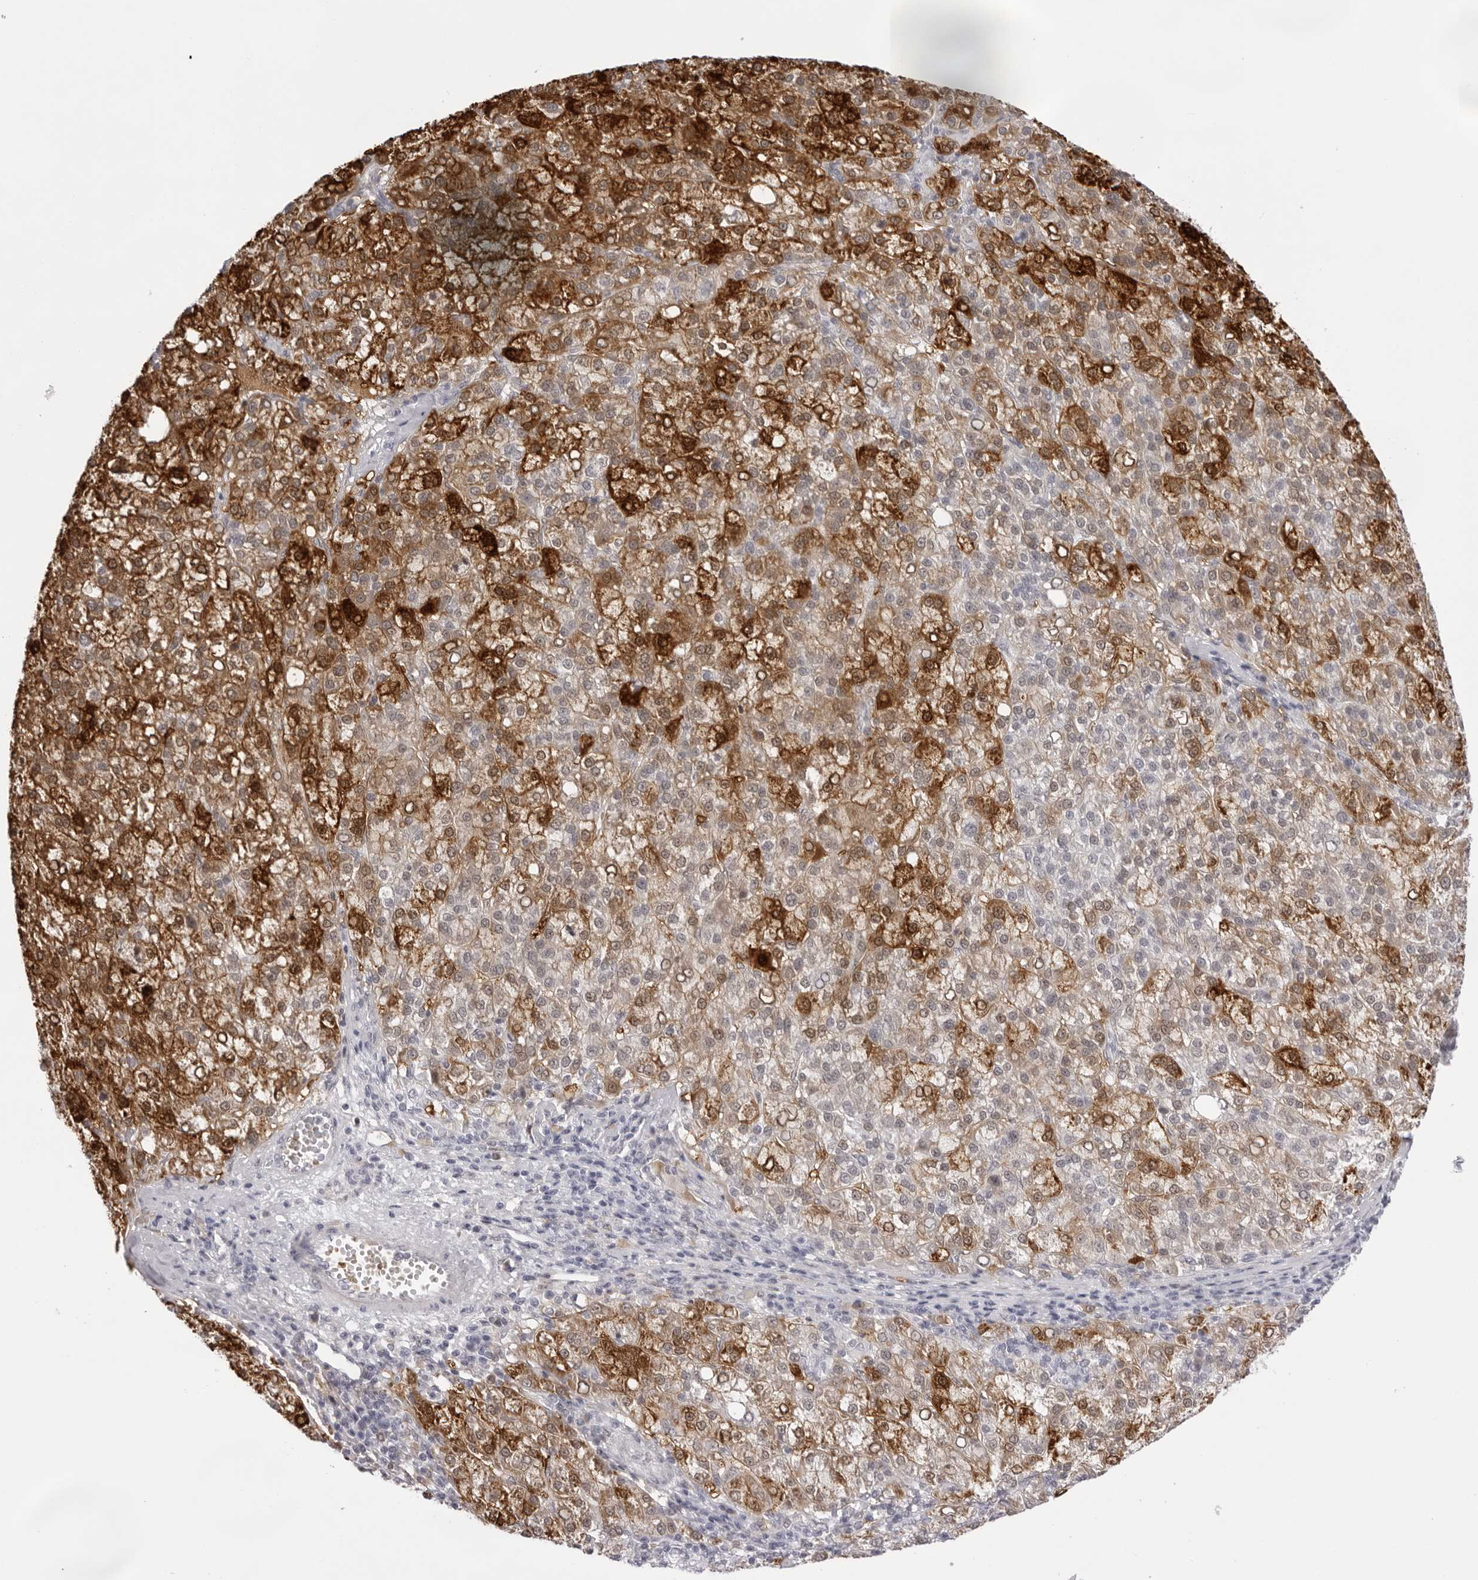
{"staining": {"intensity": "strong", "quantity": ">75%", "location": "cytoplasmic/membranous"}, "tissue": "liver cancer", "cell_type": "Tumor cells", "image_type": "cancer", "snomed": [{"axis": "morphology", "description": "Carcinoma, Hepatocellular, NOS"}, {"axis": "topography", "description": "Liver"}], "caption": "An immunohistochemistry (IHC) micrograph of tumor tissue is shown. Protein staining in brown highlights strong cytoplasmic/membranous positivity in hepatocellular carcinoma (liver) within tumor cells. The protein of interest is stained brown, and the nuclei are stained in blue (DAB IHC with brightfield microscopy, high magnification).", "gene": "SPTA1", "patient": {"sex": "female", "age": 58}}